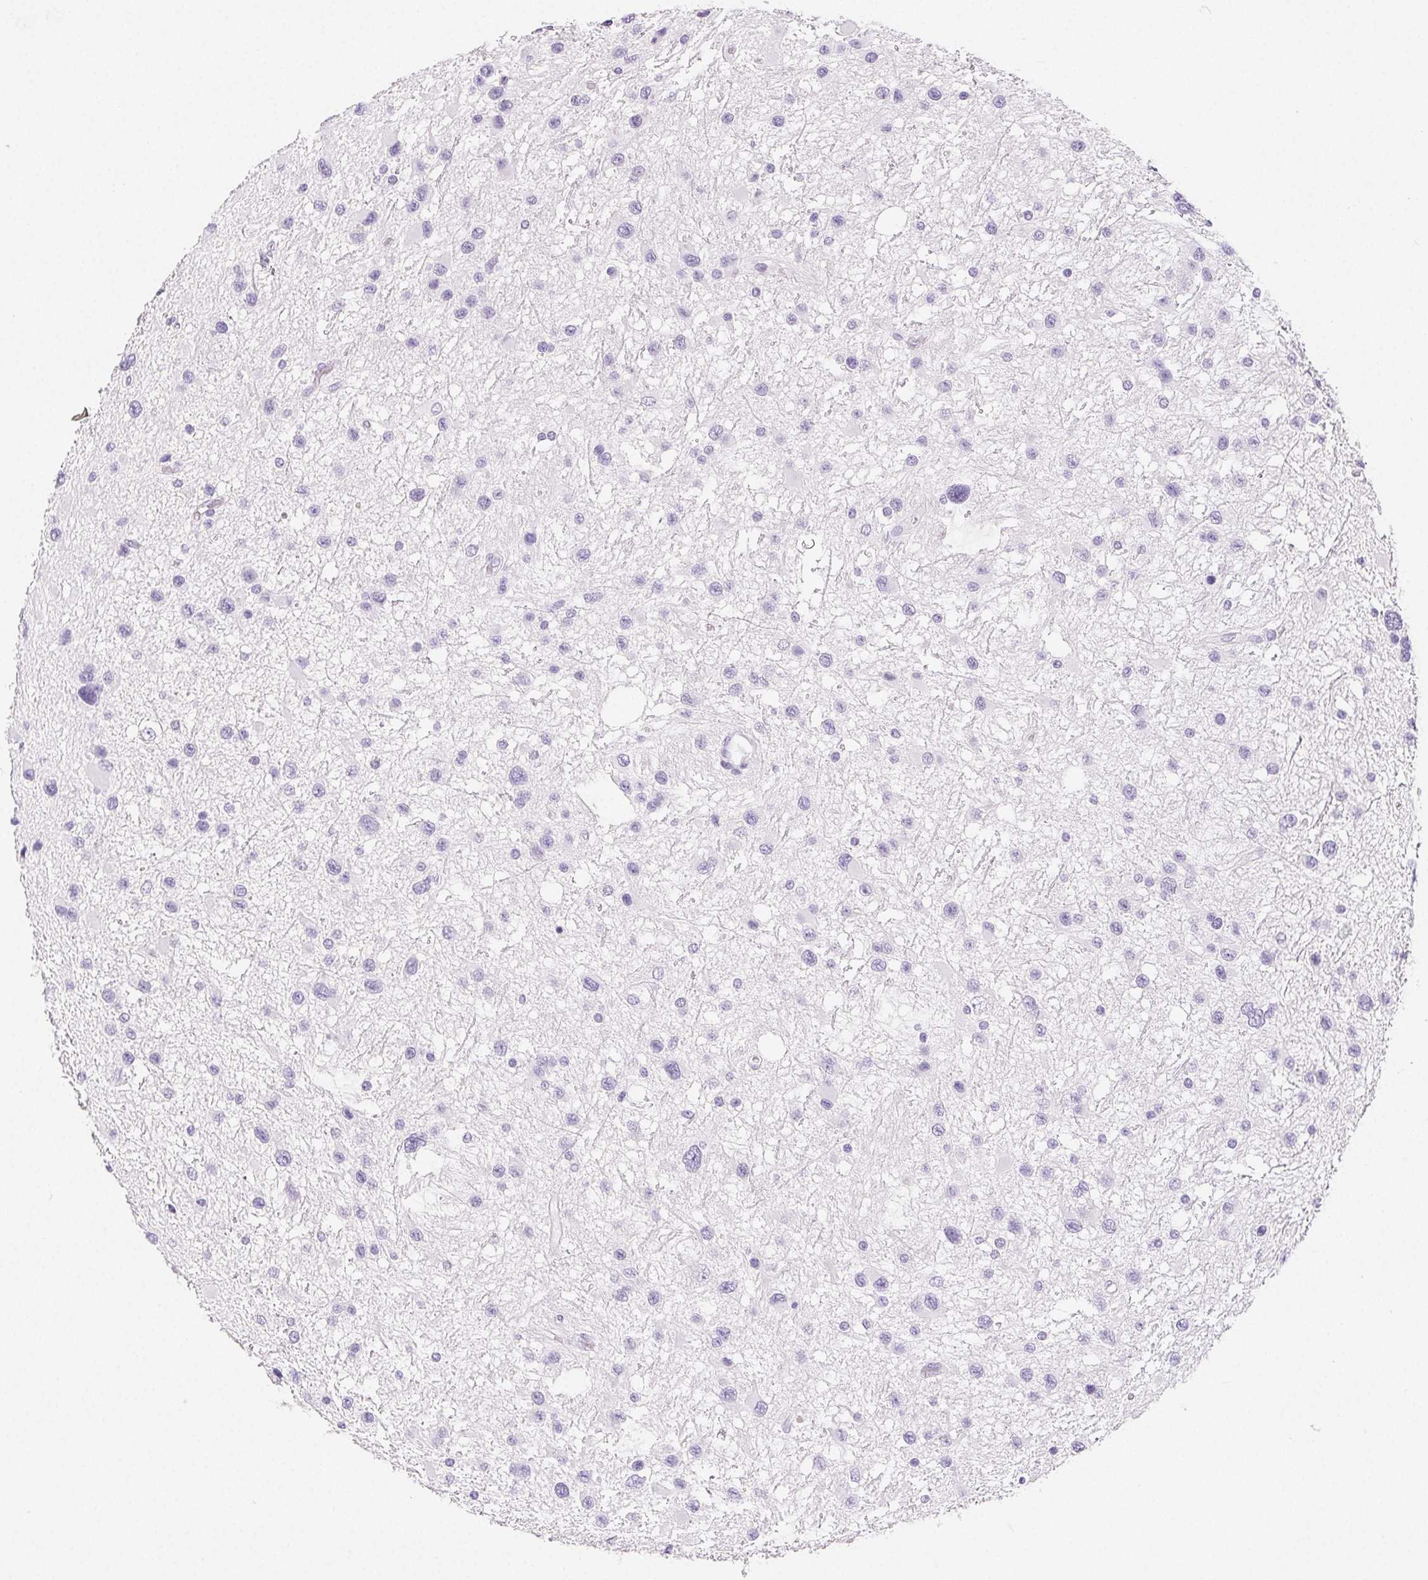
{"staining": {"intensity": "negative", "quantity": "none", "location": "none"}, "tissue": "glioma", "cell_type": "Tumor cells", "image_type": "cancer", "snomed": [{"axis": "morphology", "description": "Glioma, malignant, Low grade"}, {"axis": "topography", "description": "Brain"}], "caption": "The micrograph demonstrates no staining of tumor cells in glioma. (DAB (3,3'-diaminobenzidine) immunohistochemistry (IHC) with hematoxylin counter stain).", "gene": "BEND2", "patient": {"sex": "female", "age": 32}}